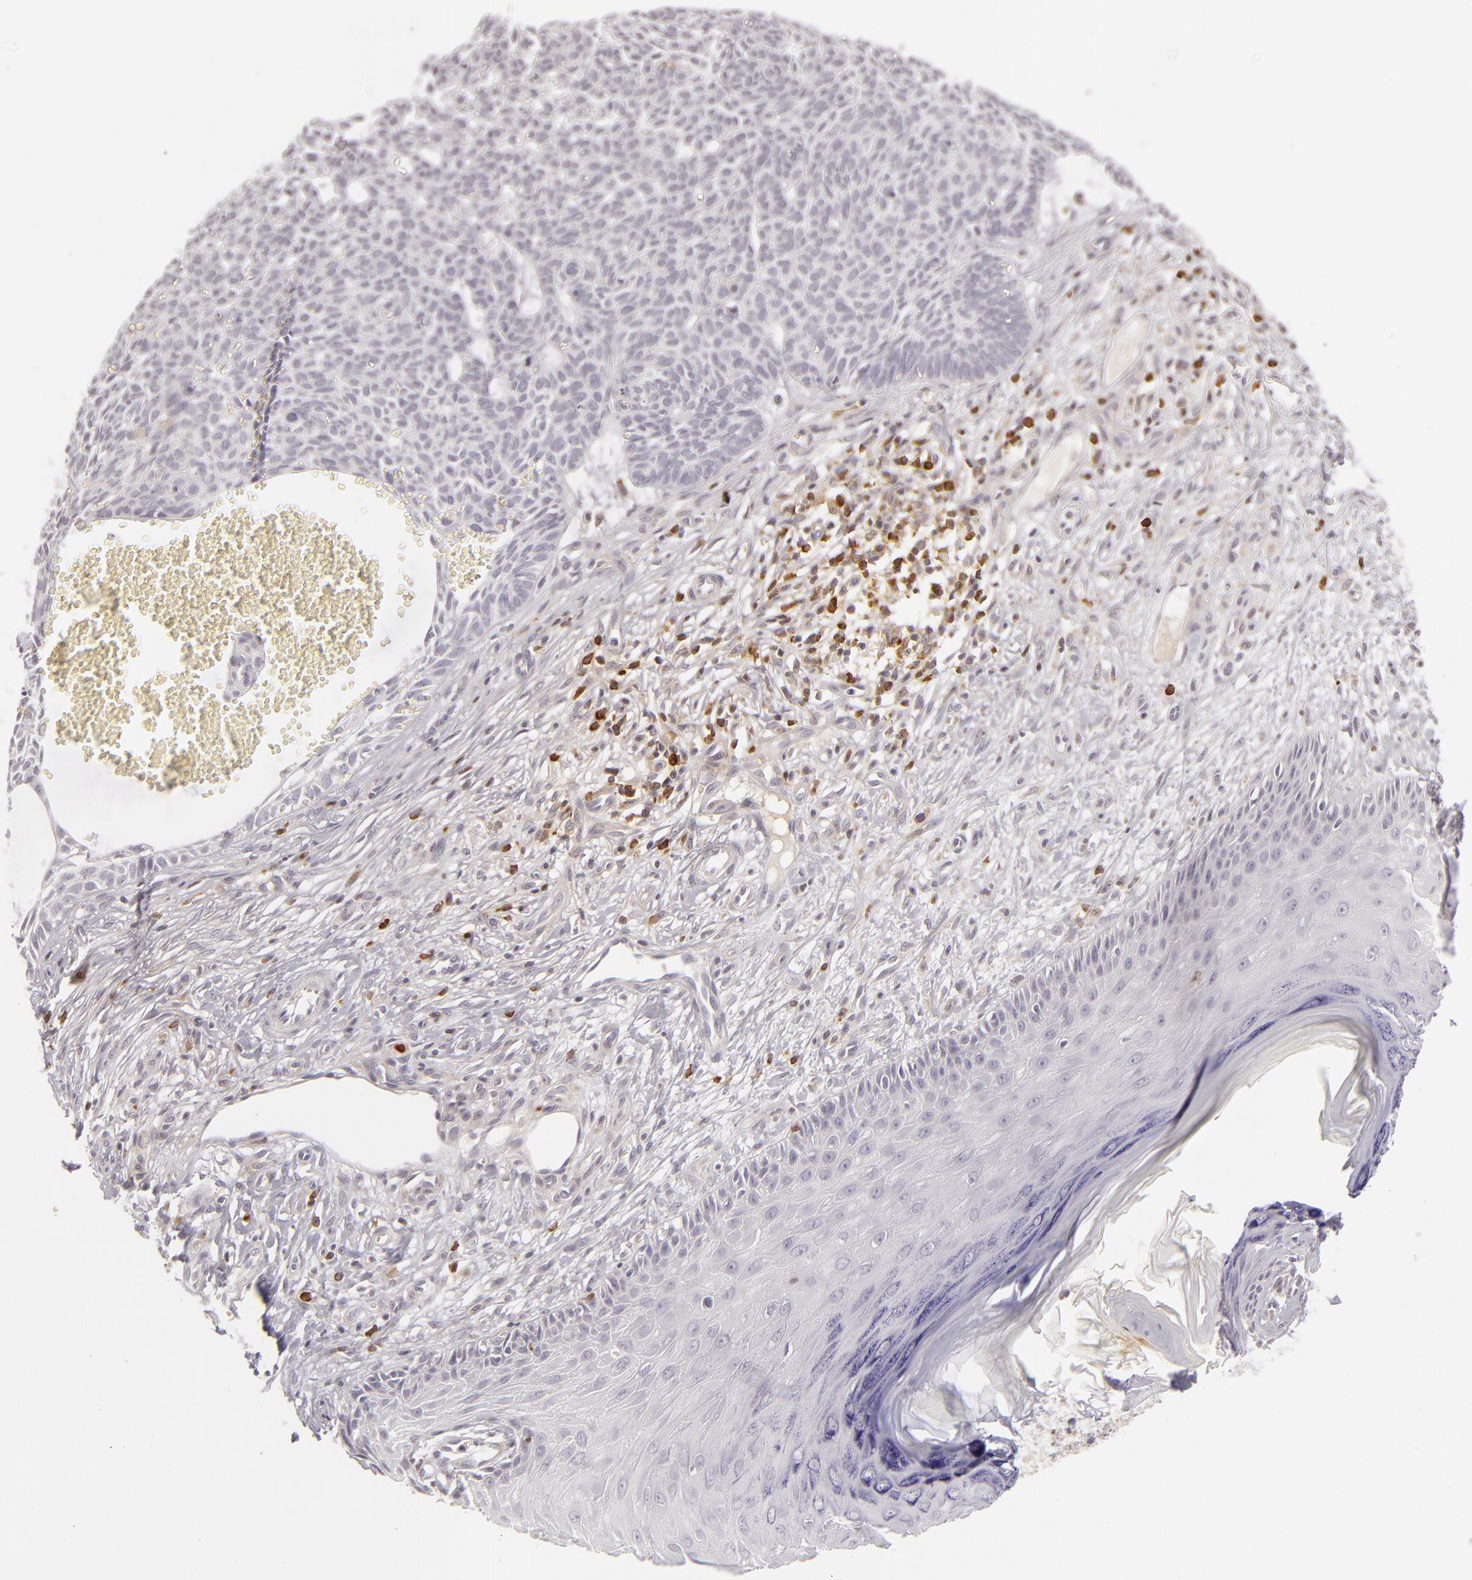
{"staining": {"intensity": "negative", "quantity": "none", "location": "none"}, "tissue": "skin cancer", "cell_type": "Tumor cells", "image_type": "cancer", "snomed": [{"axis": "morphology", "description": "Basal cell carcinoma"}, {"axis": "topography", "description": "Skin"}], "caption": "IHC micrograph of neoplastic tissue: human skin cancer (basal cell carcinoma) stained with DAB demonstrates no significant protein expression in tumor cells. The staining was performed using DAB to visualize the protein expression in brown, while the nuclei were stained in blue with hematoxylin (Magnification: 20x).", "gene": "APOBEC3G", "patient": {"sex": "male", "age": 75}}